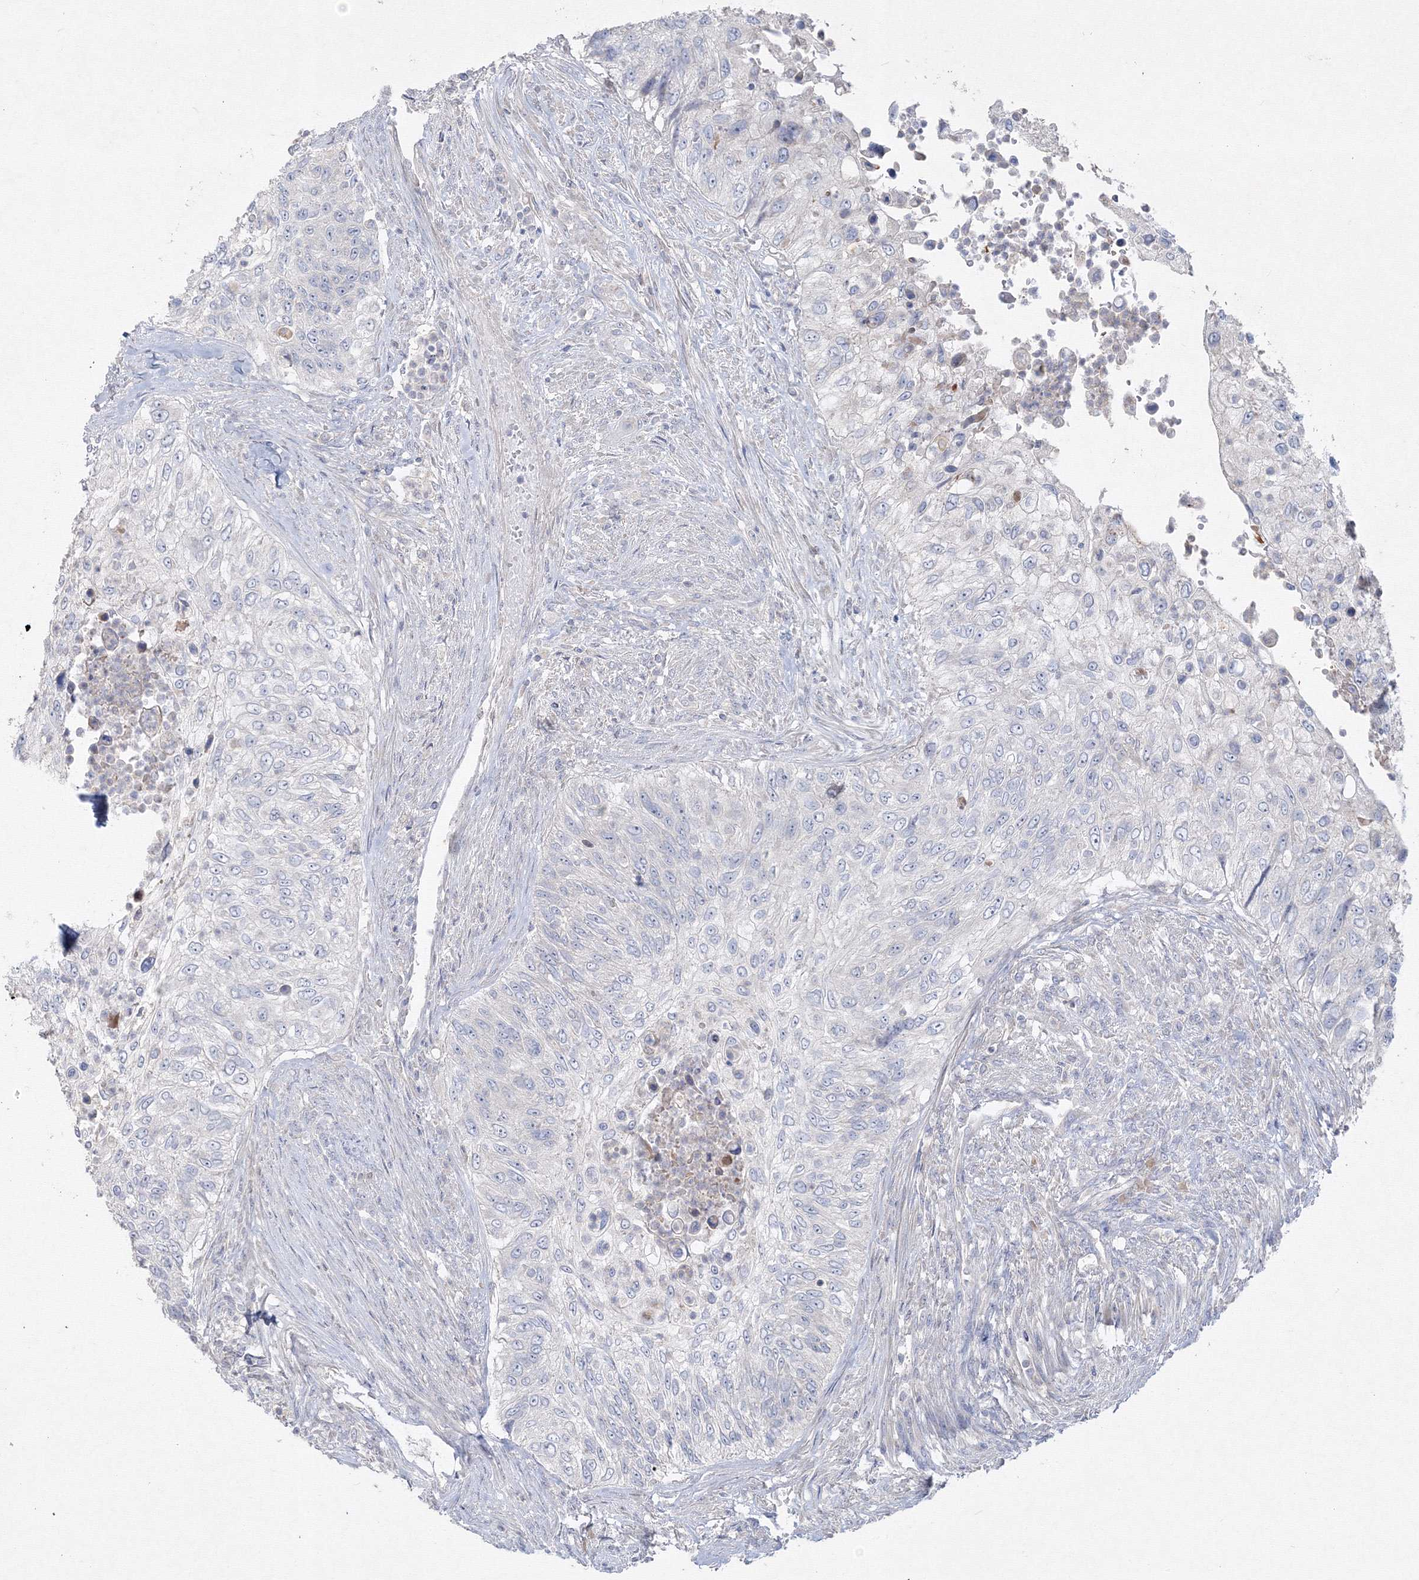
{"staining": {"intensity": "negative", "quantity": "none", "location": "none"}, "tissue": "urothelial cancer", "cell_type": "Tumor cells", "image_type": "cancer", "snomed": [{"axis": "morphology", "description": "Urothelial carcinoma, High grade"}, {"axis": "topography", "description": "Urinary bladder"}], "caption": "Photomicrograph shows no significant protein expression in tumor cells of urothelial carcinoma (high-grade). Nuclei are stained in blue.", "gene": "FBXL8", "patient": {"sex": "female", "age": 60}}